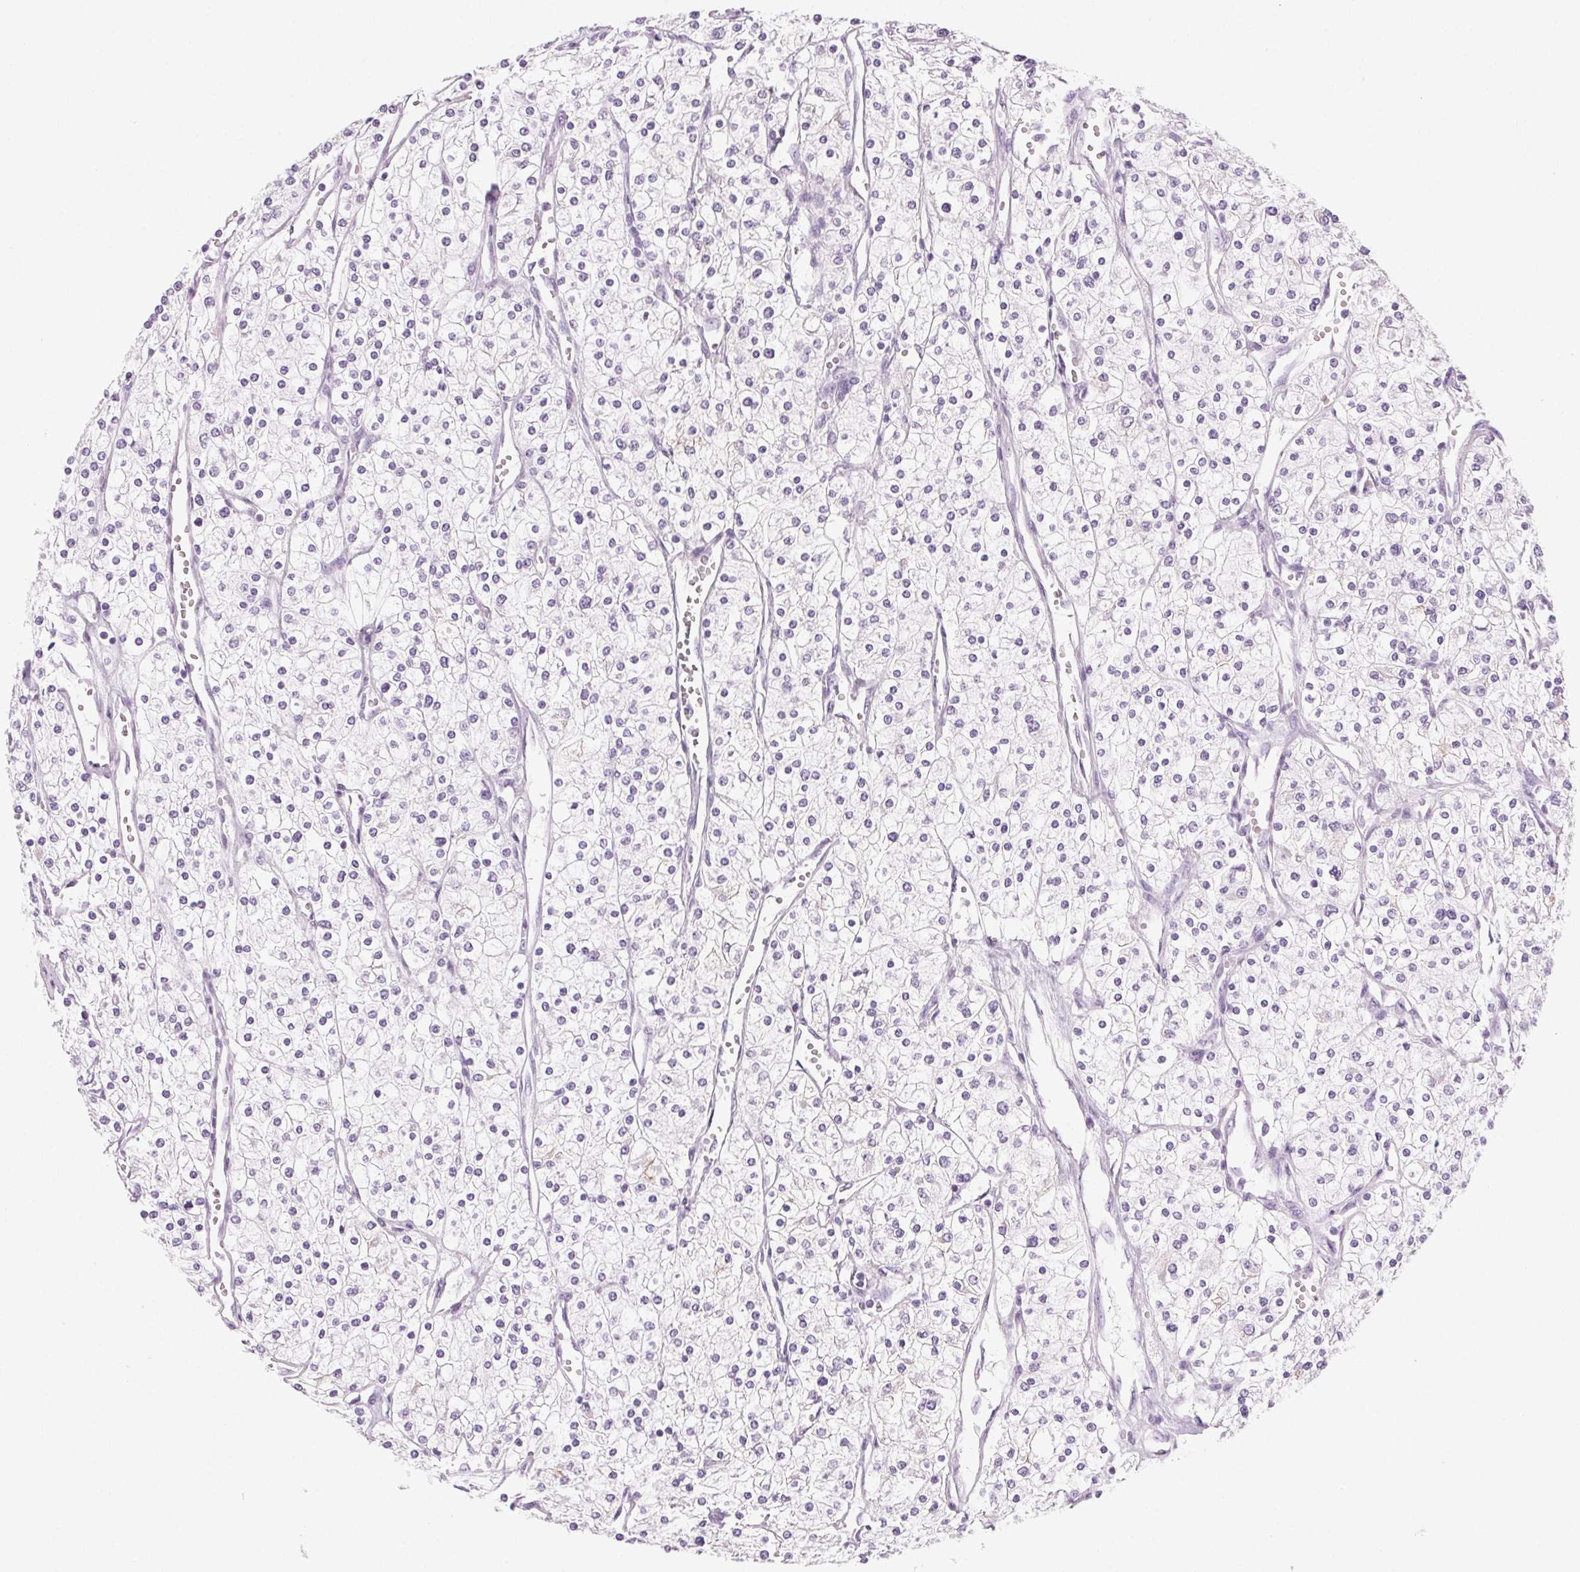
{"staining": {"intensity": "negative", "quantity": "none", "location": "none"}, "tissue": "renal cancer", "cell_type": "Tumor cells", "image_type": "cancer", "snomed": [{"axis": "morphology", "description": "Adenocarcinoma, NOS"}, {"axis": "topography", "description": "Kidney"}], "caption": "A histopathology image of human renal adenocarcinoma is negative for staining in tumor cells.", "gene": "LRP2", "patient": {"sex": "male", "age": 80}}